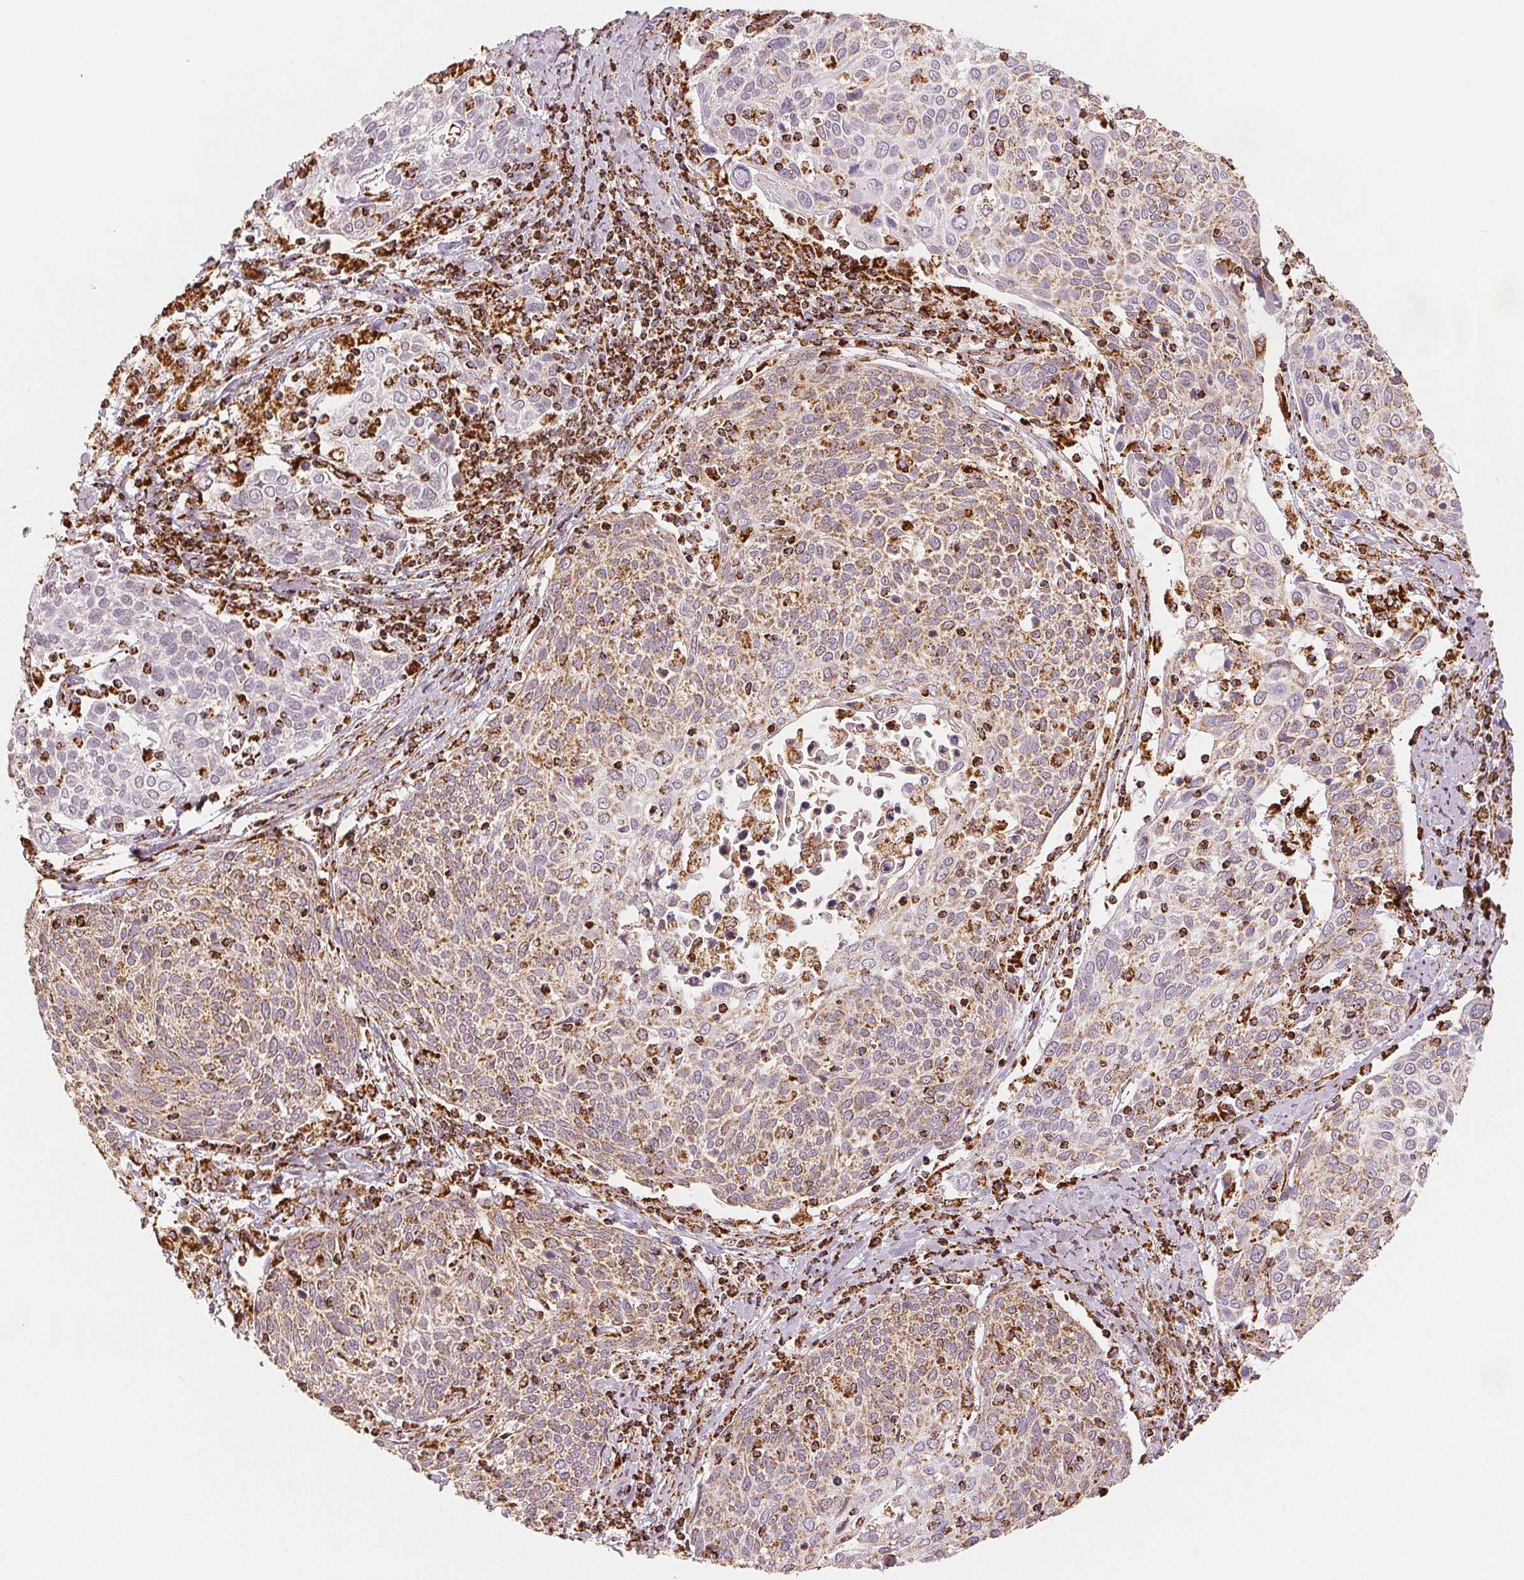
{"staining": {"intensity": "weak", "quantity": "25%-75%", "location": "cytoplasmic/membranous"}, "tissue": "cervical cancer", "cell_type": "Tumor cells", "image_type": "cancer", "snomed": [{"axis": "morphology", "description": "Squamous cell carcinoma, NOS"}, {"axis": "topography", "description": "Cervix"}], "caption": "A brown stain shows weak cytoplasmic/membranous positivity of a protein in human cervical cancer tumor cells.", "gene": "SDHB", "patient": {"sex": "female", "age": 61}}